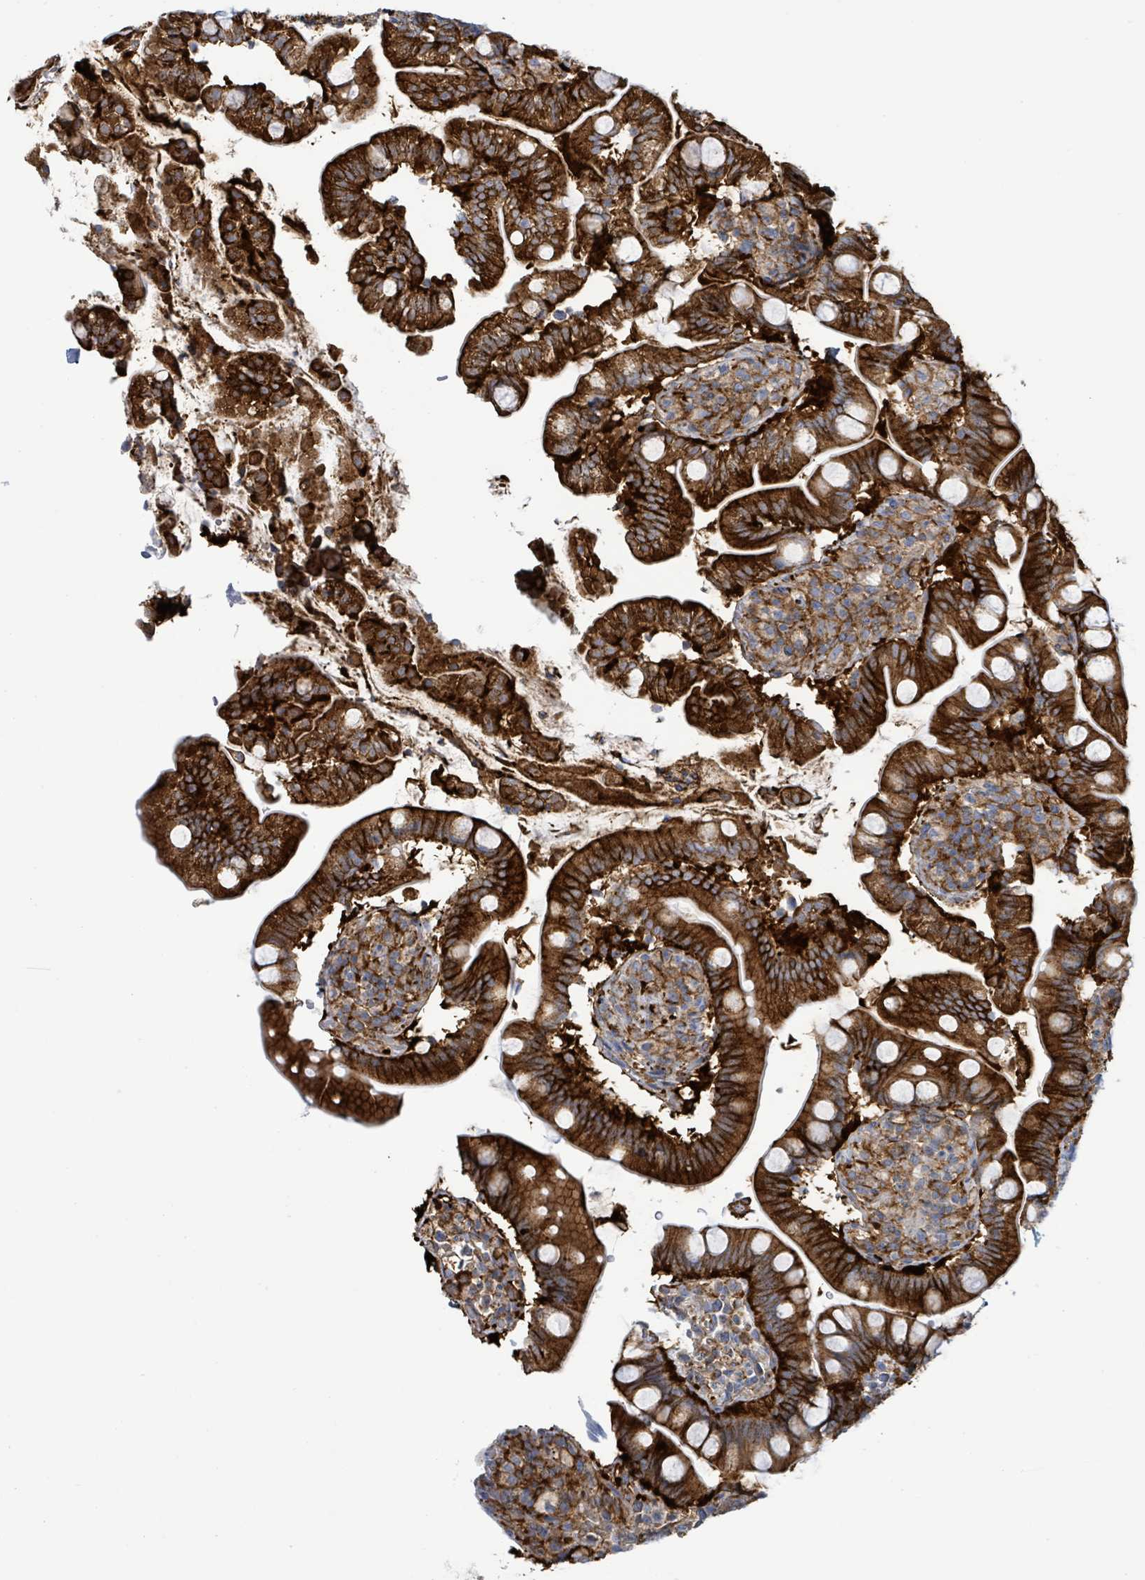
{"staining": {"intensity": "strong", "quantity": ">75%", "location": "cytoplasmic/membranous"}, "tissue": "small intestine", "cell_type": "Glandular cells", "image_type": "normal", "snomed": [{"axis": "morphology", "description": "Normal tissue, NOS"}, {"axis": "topography", "description": "Small intestine"}], "caption": "Immunohistochemical staining of benign human small intestine displays >75% levels of strong cytoplasmic/membranous protein positivity in approximately >75% of glandular cells.", "gene": "EGFL7", "patient": {"sex": "female", "age": 64}}